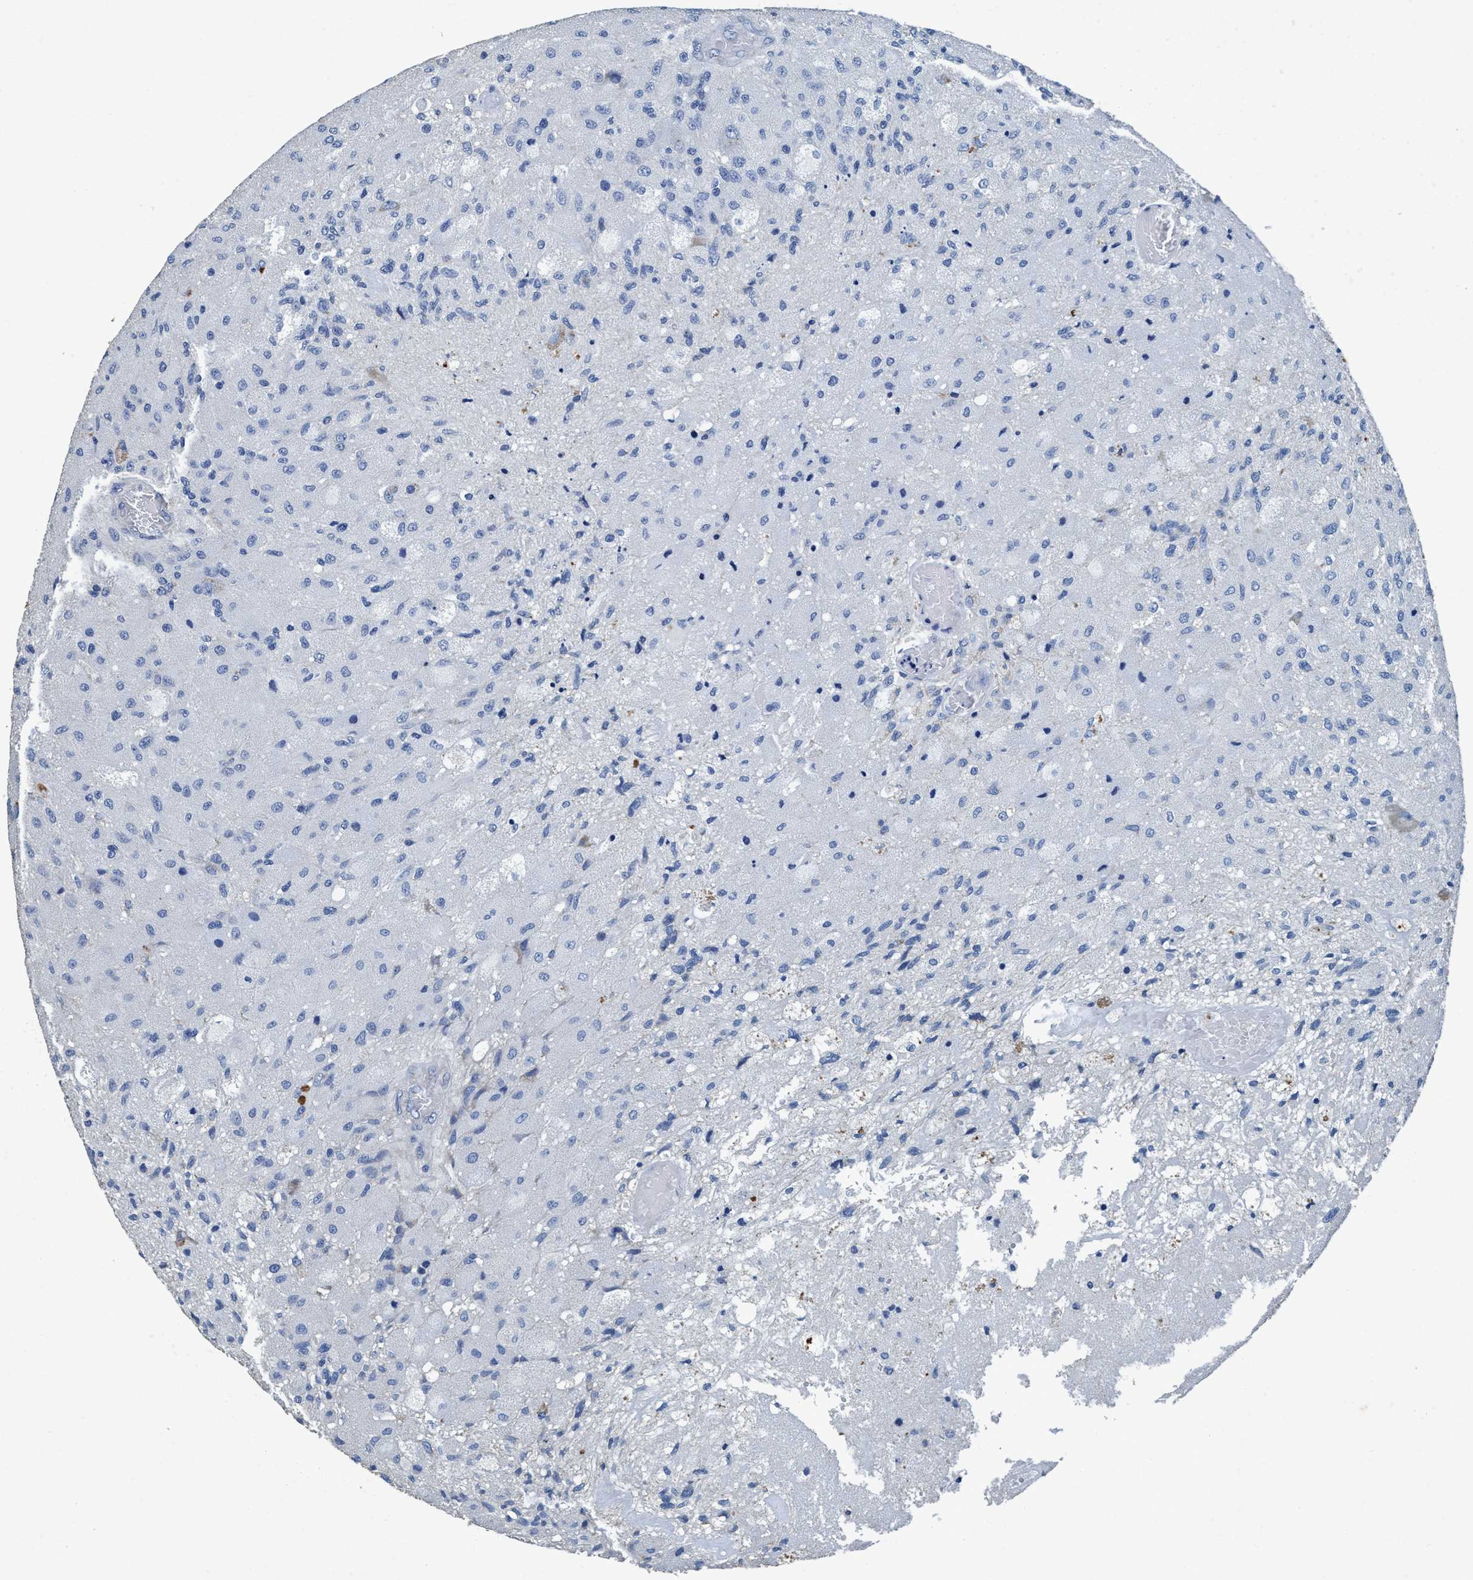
{"staining": {"intensity": "negative", "quantity": "none", "location": "none"}, "tissue": "glioma", "cell_type": "Tumor cells", "image_type": "cancer", "snomed": [{"axis": "morphology", "description": "Normal tissue, NOS"}, {"axis": "morphology", "description": "Glioma, malignant, High grade"}, {"axis": "topography", "description": "Cerebral cortex"}], "caption": "An immunohistochemistry micrograph of malignant high-grade glioma is shown. There is no staining in tumor cells of malignant high-grade glioma. Nuclei are stained in blue.", "gene": "ANKFN1", "patient": {"sex": "male", "age": 77}}